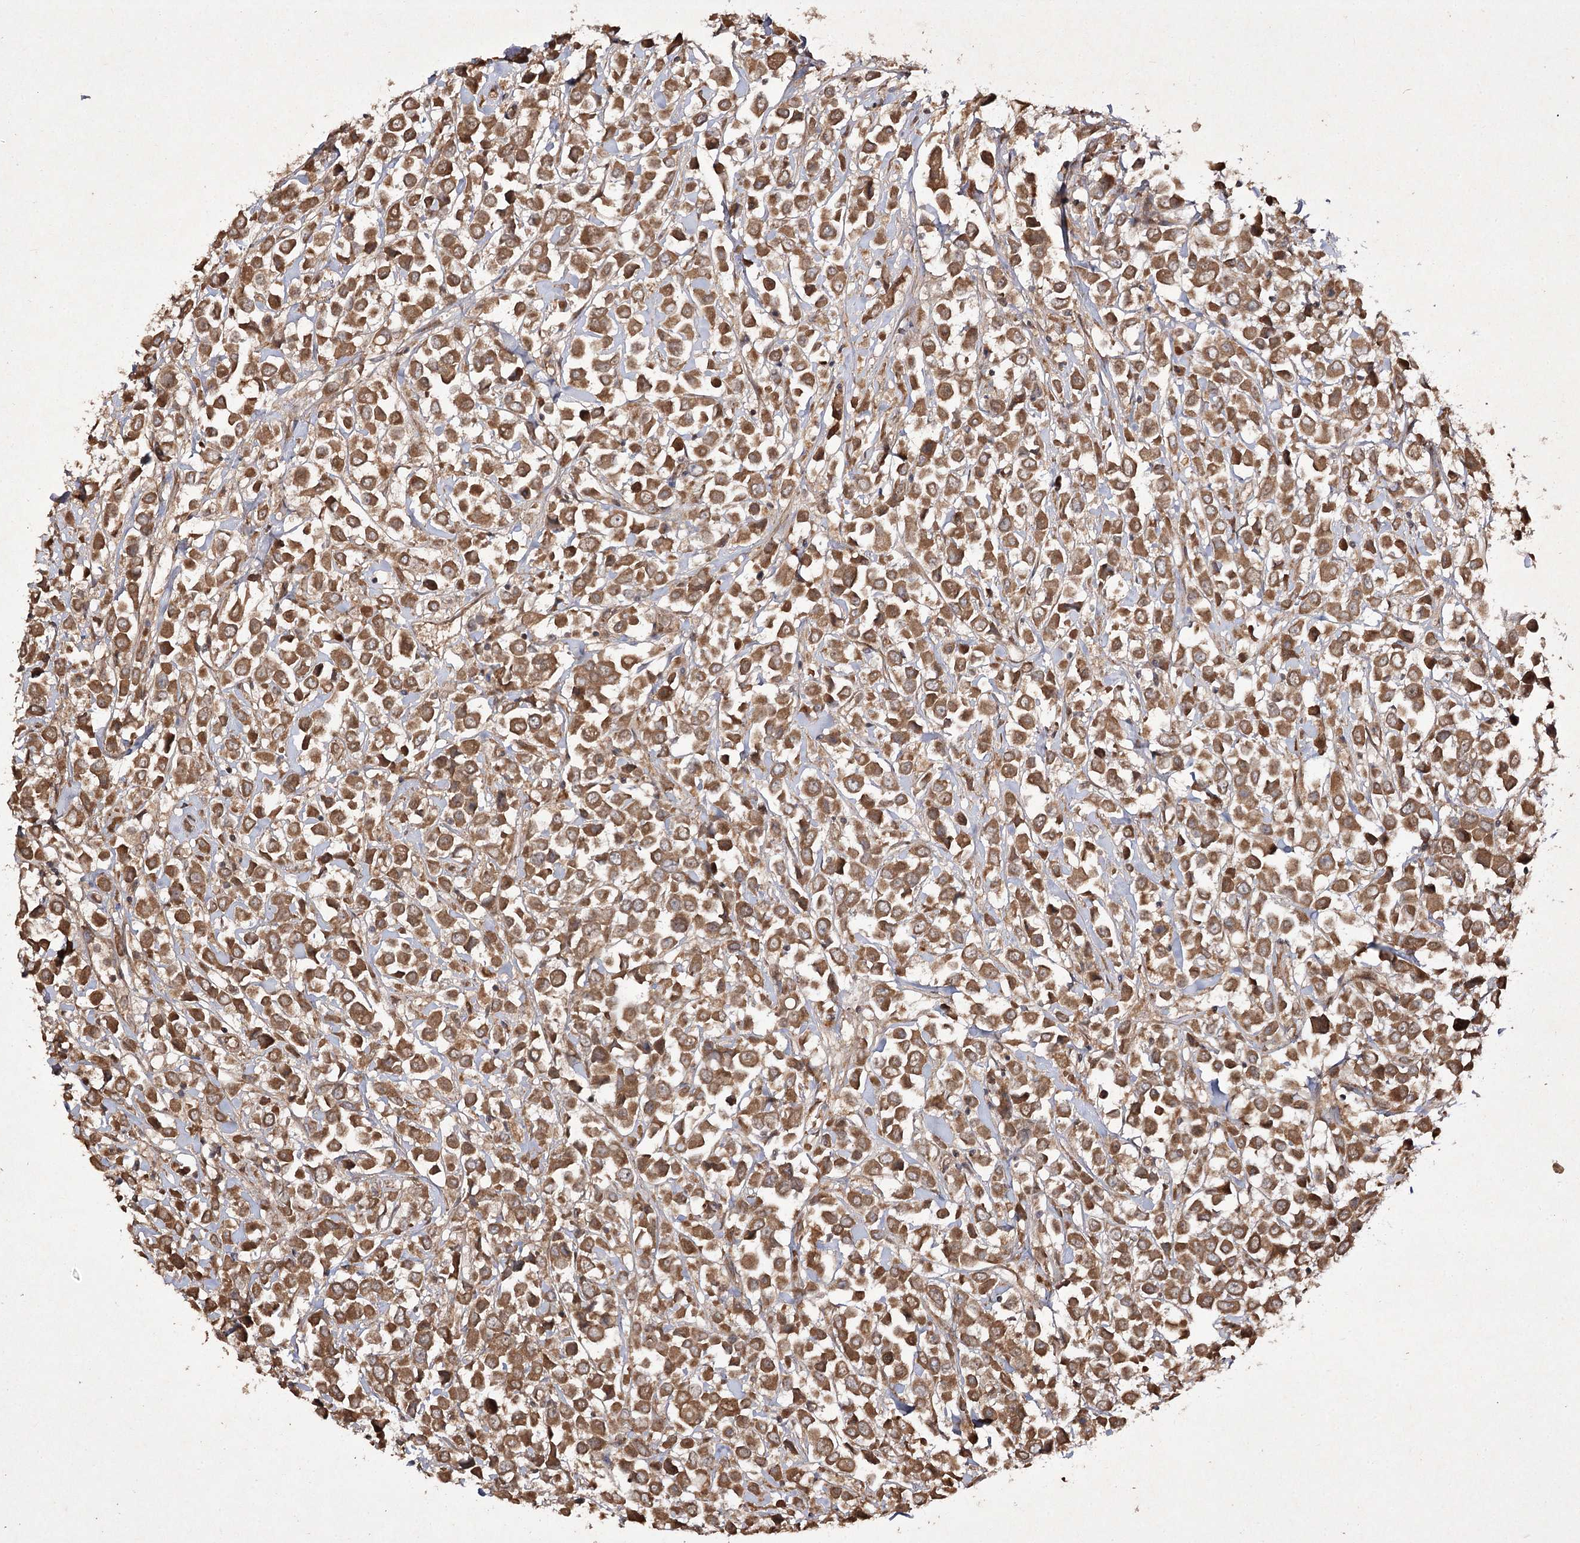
{"staining": {"intensity": "moderate", "quantity": ">75%", "location": "cytoplasmic/membranous"}, "tissue": "breast cancer", "cell_type": "Tumor cells", "image_type": "cancer", "snomed": [{"axis": "morphology", "description": "Duct carcinoma"}, {"axis": "topography", "description": "Breast"}], "caption": "Immunohistochemistry (DAB (3,3'-diaminobenzidine)) staining of breast cancer demonstrates moderate cytoplasmic/membranous protein staining in approximately >75% of tumor cells. (DAB IHC with brightfield microscopy, high magnification).", "gene": "FANCL", "patient": {"sex": "female", "age": 61}}